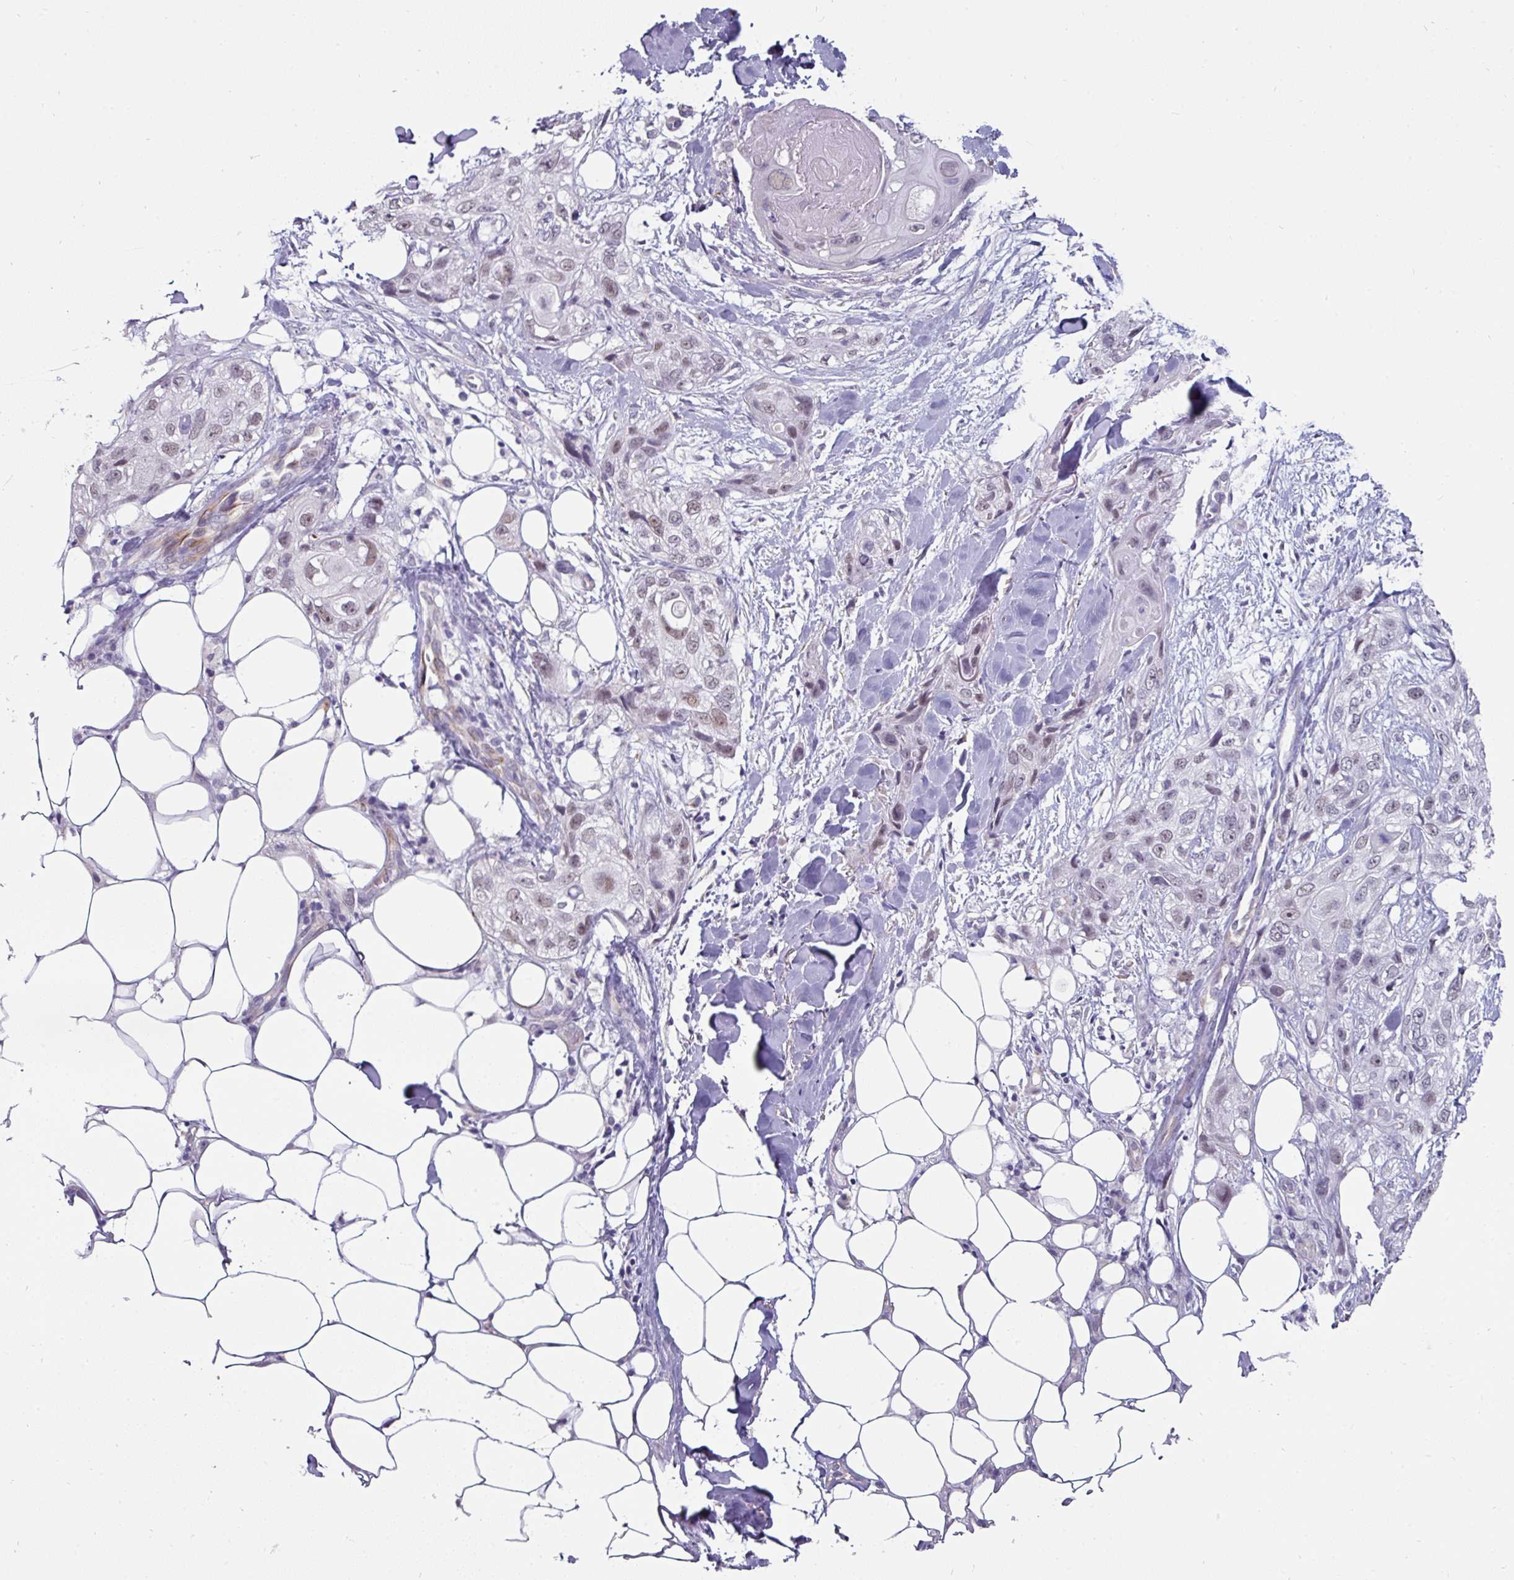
{"staining": {"intensity": "weak", "quantity": "25%-75%", "location": "nuclear"}, "tissue": "skin cancer", "cell_type": "Tumor cells", "image_type": "cancer", "snomed": [{"axis": "morphology", "description": "Normal tissue, NOS"}, {"axis": "morphology", "description": "Squamous cell carcinoma, NOS"}, {"axis": "topography", "description": "Skin"}], "caption": "Protein positivity by immunohistochemistry (IHC) displays weak nuclear staining in about 25%-75% of tumor cells in skin cancer (squamous cell carcinoma).", "gene": "EYA3", "patient": {"sex": "male", "age": 72}}